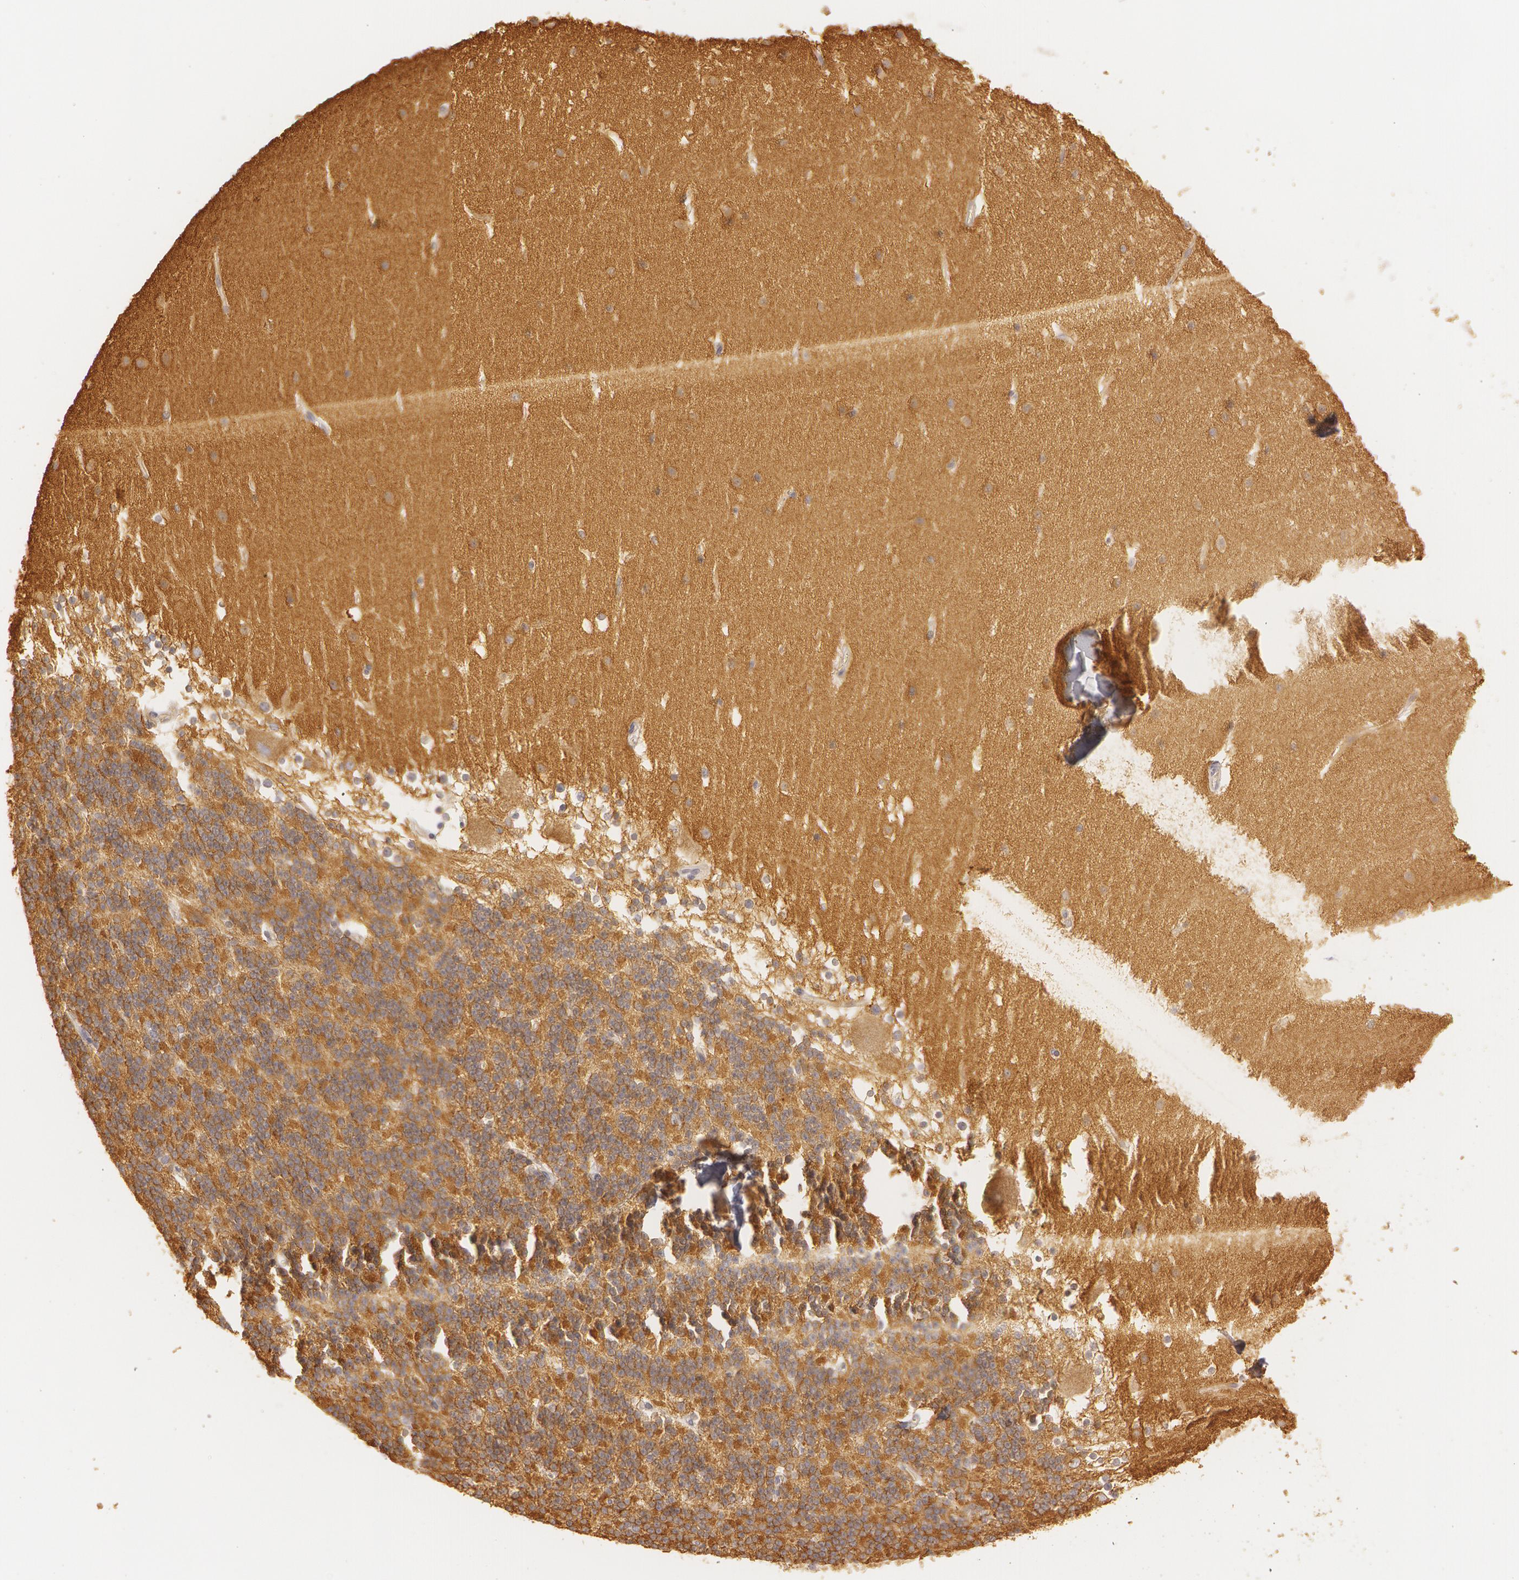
{"staining": {"intensity": "strong", "quantity": ">75%", "location": "cytoplasmic/membranous"}, "tissue": "cerebellum", "cell_type": "Cells in granular layer", "image_type": "normal", "snomed": [{"axis": "morphology", "description": "Normal tissue, NOS"}, {"axis": "topography", "description": "Cerebellum"}], "caption": "Cerebellum stained for a protein (brown) reveals strong cytoplasmic/membranous positive expression in about >75% of cells in granular layer.", "gene": "RALGAPA1", "patient": {"sex": "female", "age": 19}}